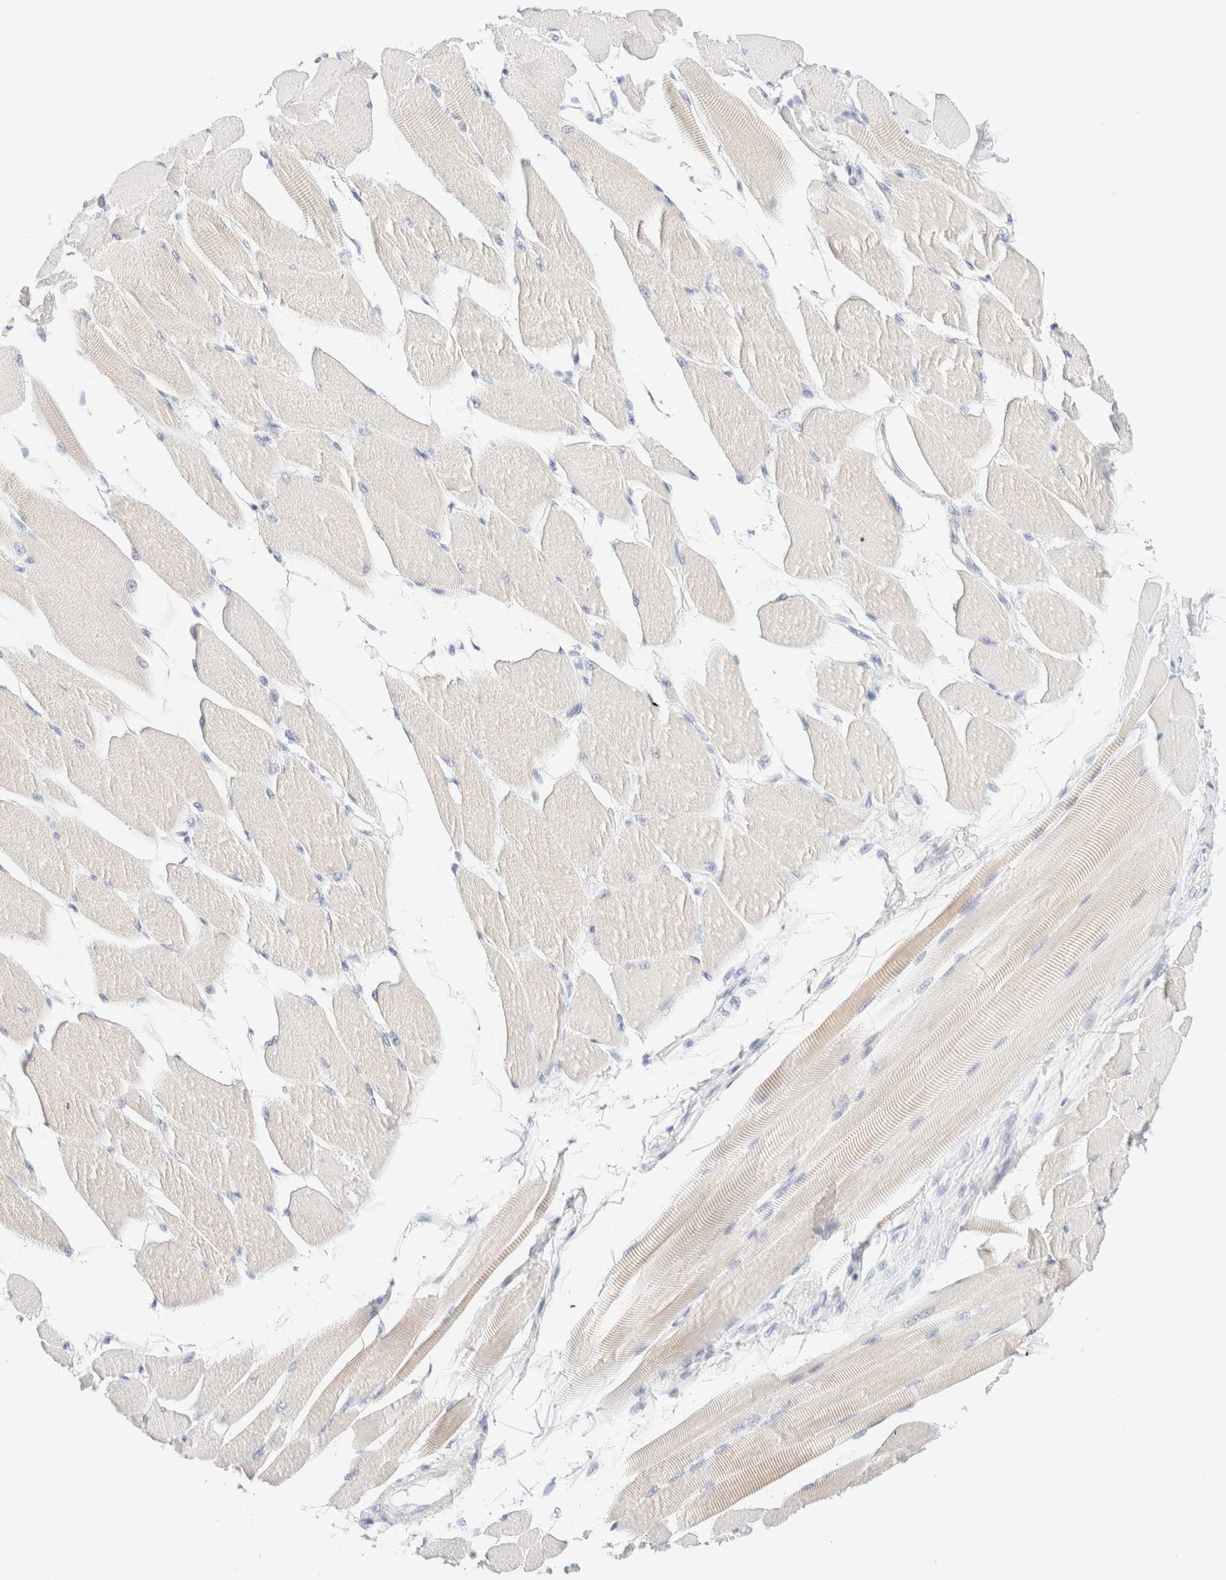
{"staining": {"intensity": "negative", "quantity": "none", "location": "none"}, "tissue": "skeletal muscle", "cell_type": "Myocytes", "image_type": "normal", "snomed": [{"axis": "morphology", "description": "Normal tissue, NOS"}, {"axis": "topography", "description": "Skeletal muscle"}, {"axis": "topography", "description": "Peripheral nerve tissue"}], "caption": "Immunohistochemistry of benign skeletal muscle exhibits no positivity in myocytes.", "gene": "DPYS", "patient": {"sex": "female", "age": 84}}